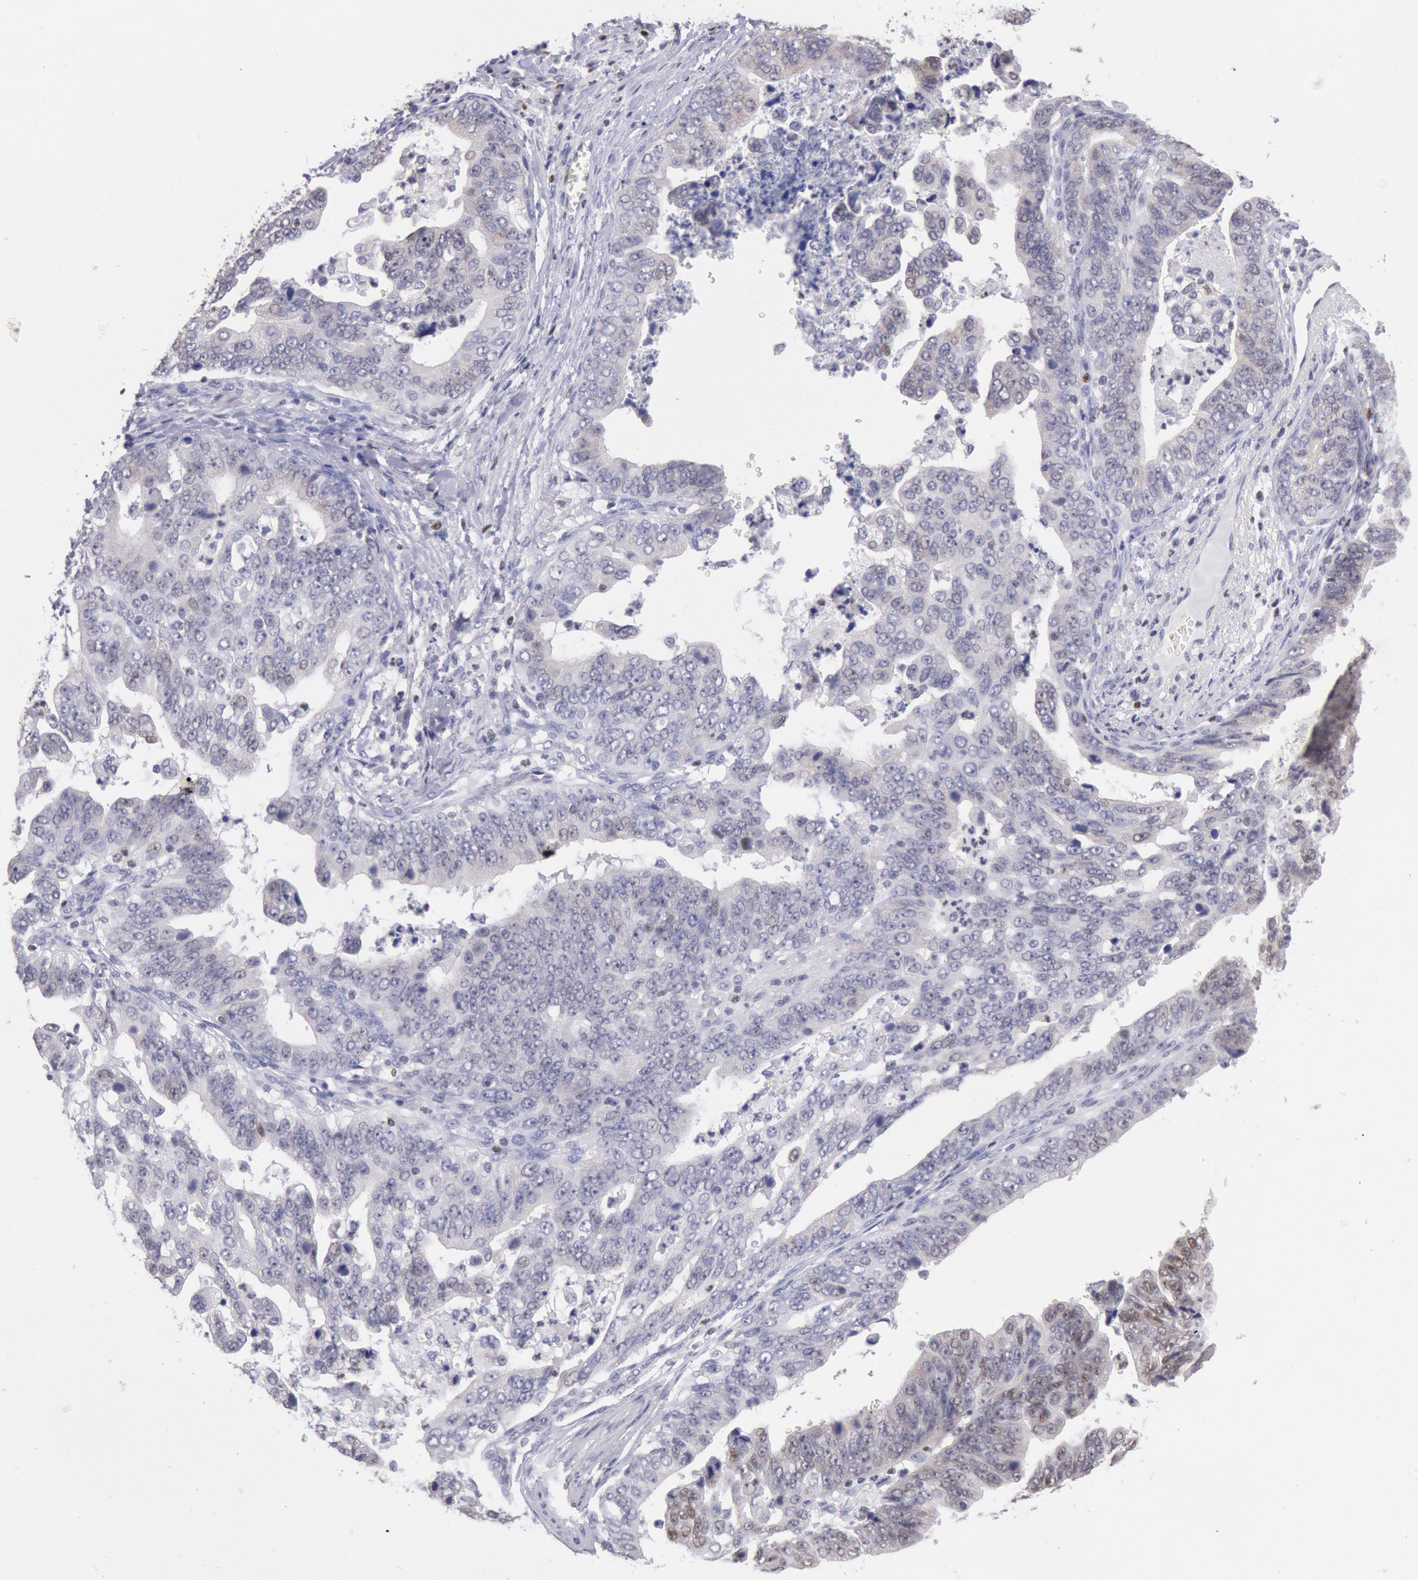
{"staining": {"intensity": "negative", "quantity": "none", "location": "none"}, "tissue": "stomach cancer", "cell_type": "Tumor cells", "image_type": "cancer", "snomed": [{"axis": "morphology", "description": "Adenocarcinoma, NOS"}, {"axis": "topography", "description": "Stomach, upper"}], "caption": "The photomicrograph shows no significant positivity in tumor cells of stomach adenocarcinoma.", "gene": "RPS6KA5", "patient": {"sex": "female", "age": 50}}